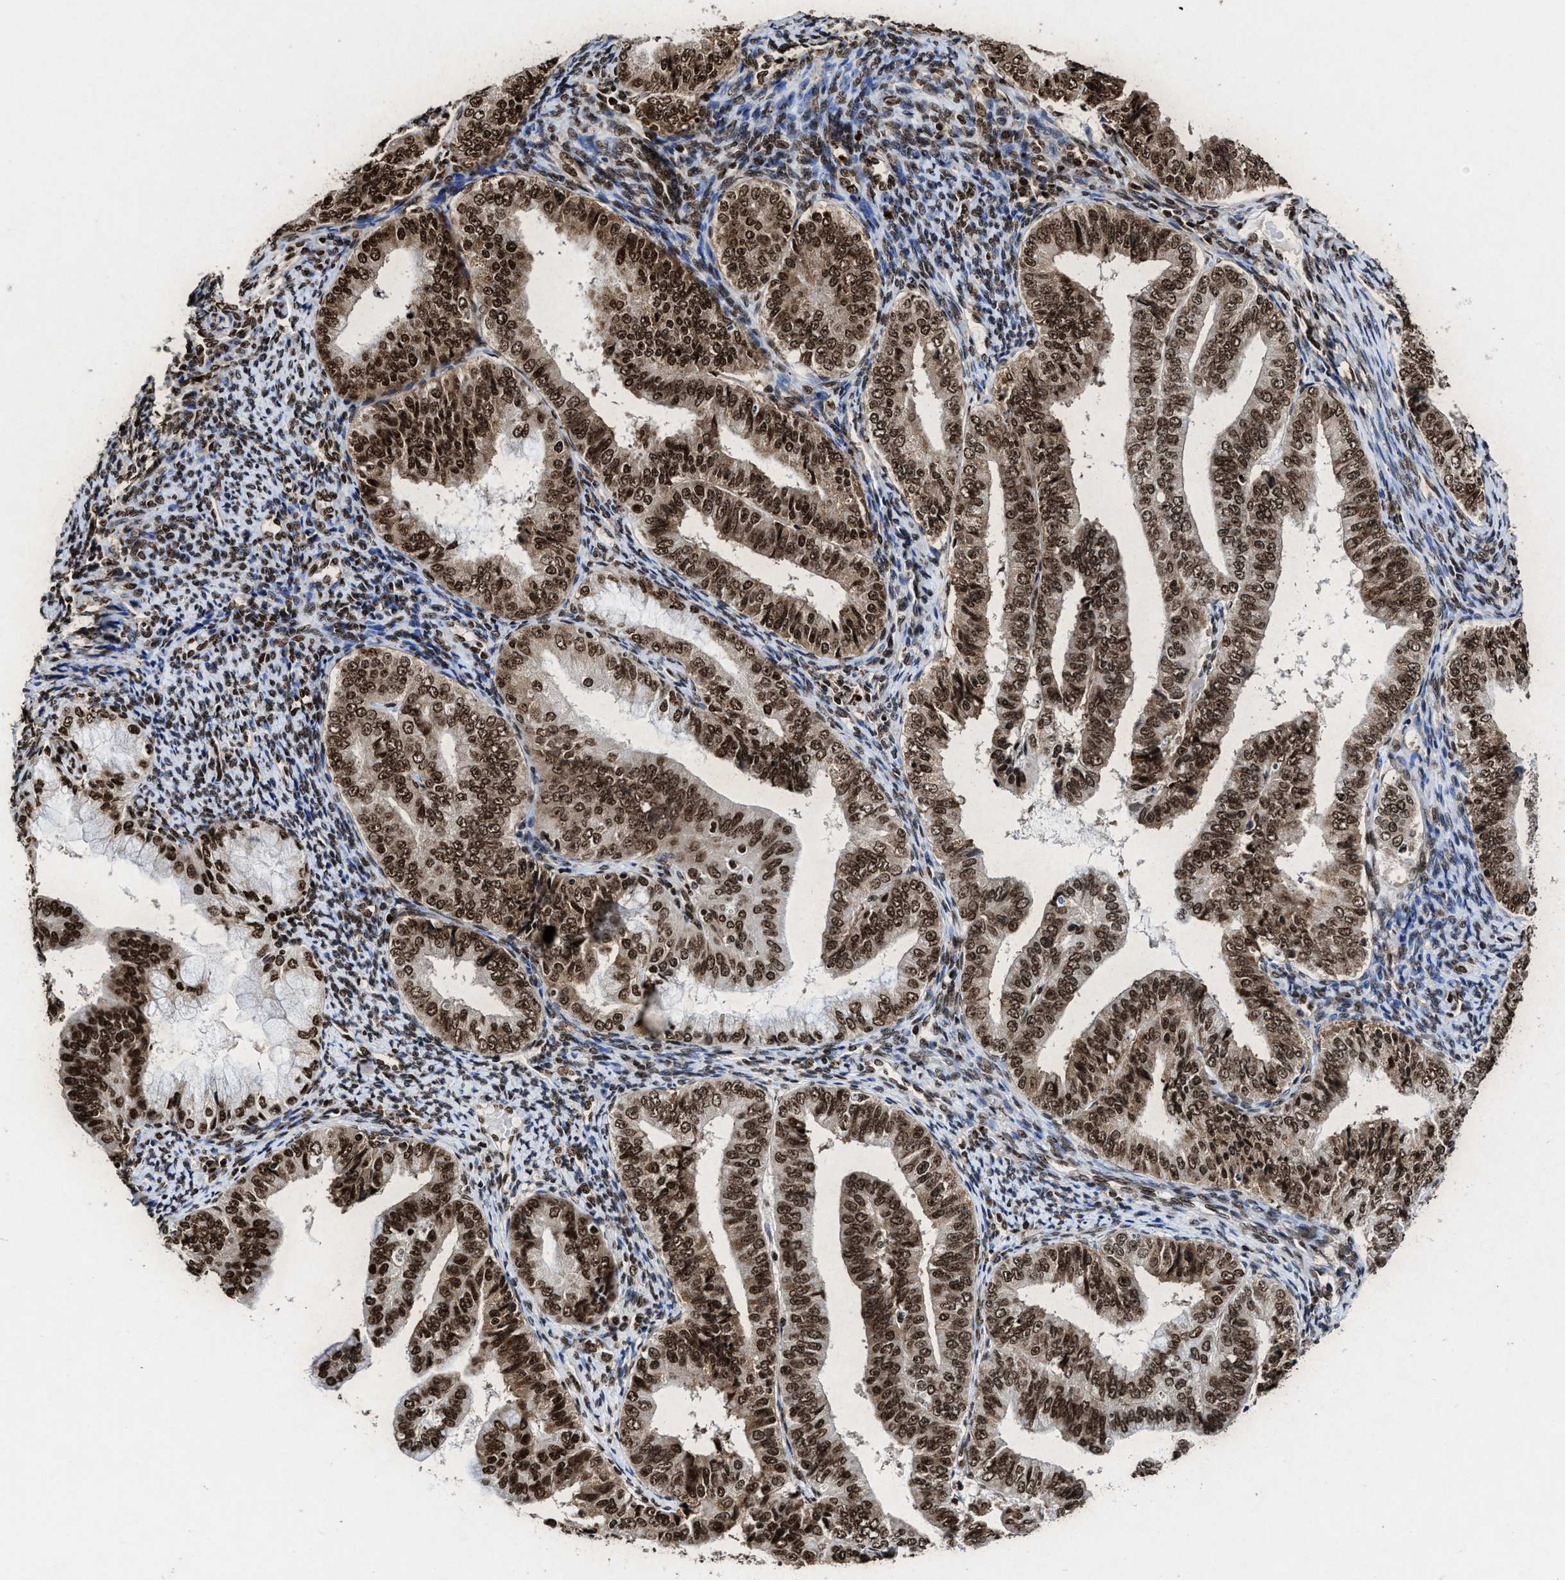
{"staining": {"intensity": "strong", "quantity": ">75%", "location": "nuclear"}, "tissue": "endometrial cancer", "cell_type": "Tumor cells", "image_type": "cancer", "snomed": [{"axis": "morphology", "description": "Adenocarcinoma, NOS"}, {"axis": "topography", "description": "Endometrium"}], "caption": "Endometrial cancer was stained to show a protein in brown. There is high levels of strong nuclear staining in about >75% of tumor cells. The staining was performed using DAB to visualize the protein expression in brown, while the nuclei were stained in blue with hematoxylin (Magnification: 20x).", "gene": "ALYREF", "patient": {"sex": "female", "age": 63}}